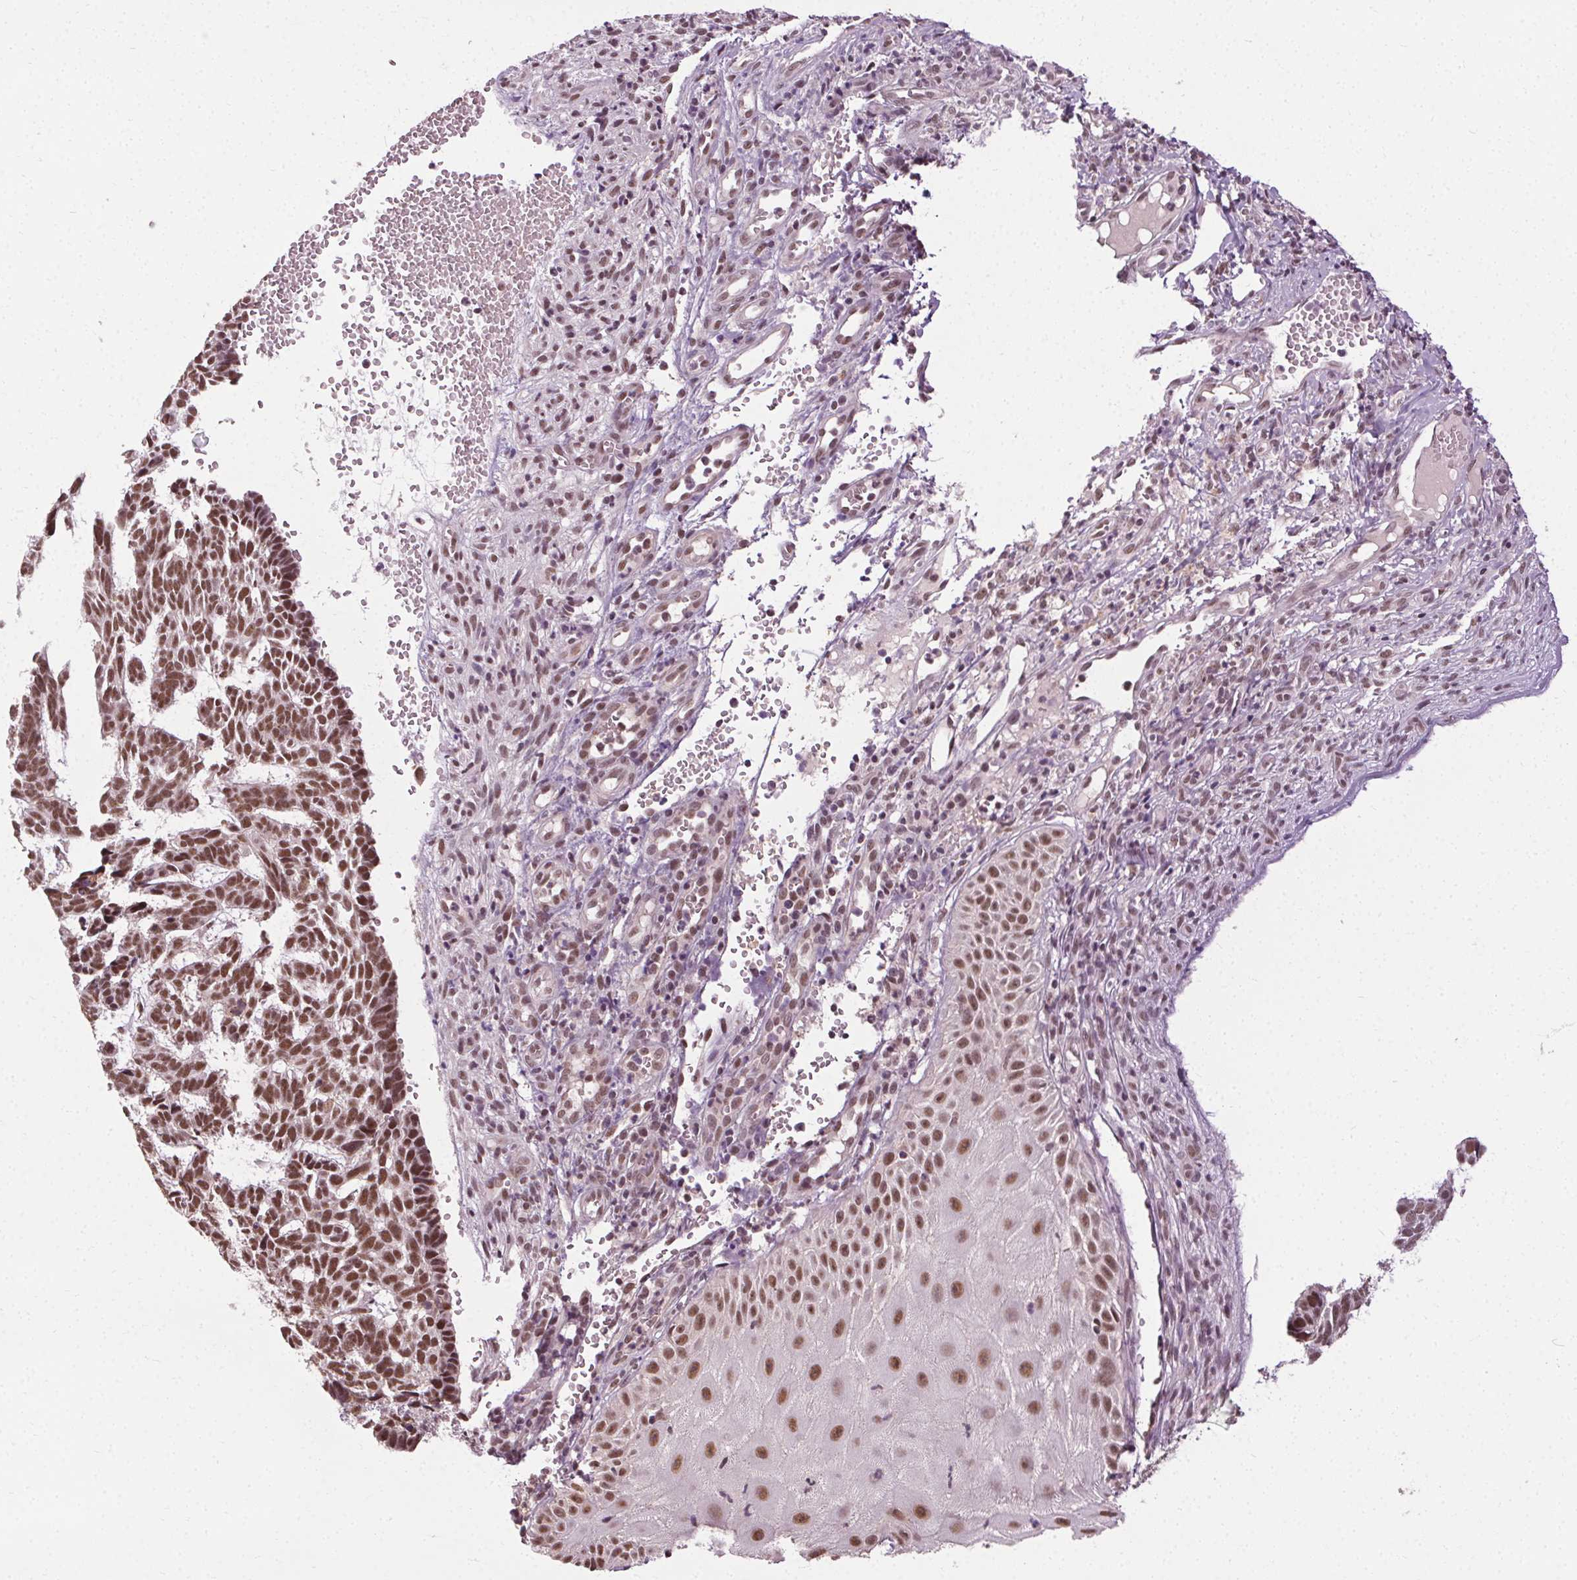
{"staining": {"intensity": "moderate", "quantity": ">75%", "location": "nuclear"}, "tissue": "skin cancer", "cell_type": "Tumor cells", "image_type": "cancer", "snomed": [{"axis": "morphology", "description": "Basal cell carcinoma"}, {"axis": "topography", "description": "Skin"}], "caption": "This is an image of immunohistochemistry staining of basal cell carcinoma (skin), which shows moderate positivity in the nuclear of tumor cells.", "gene": "MED6", "patient": {"sex": "male", "age": 78}}